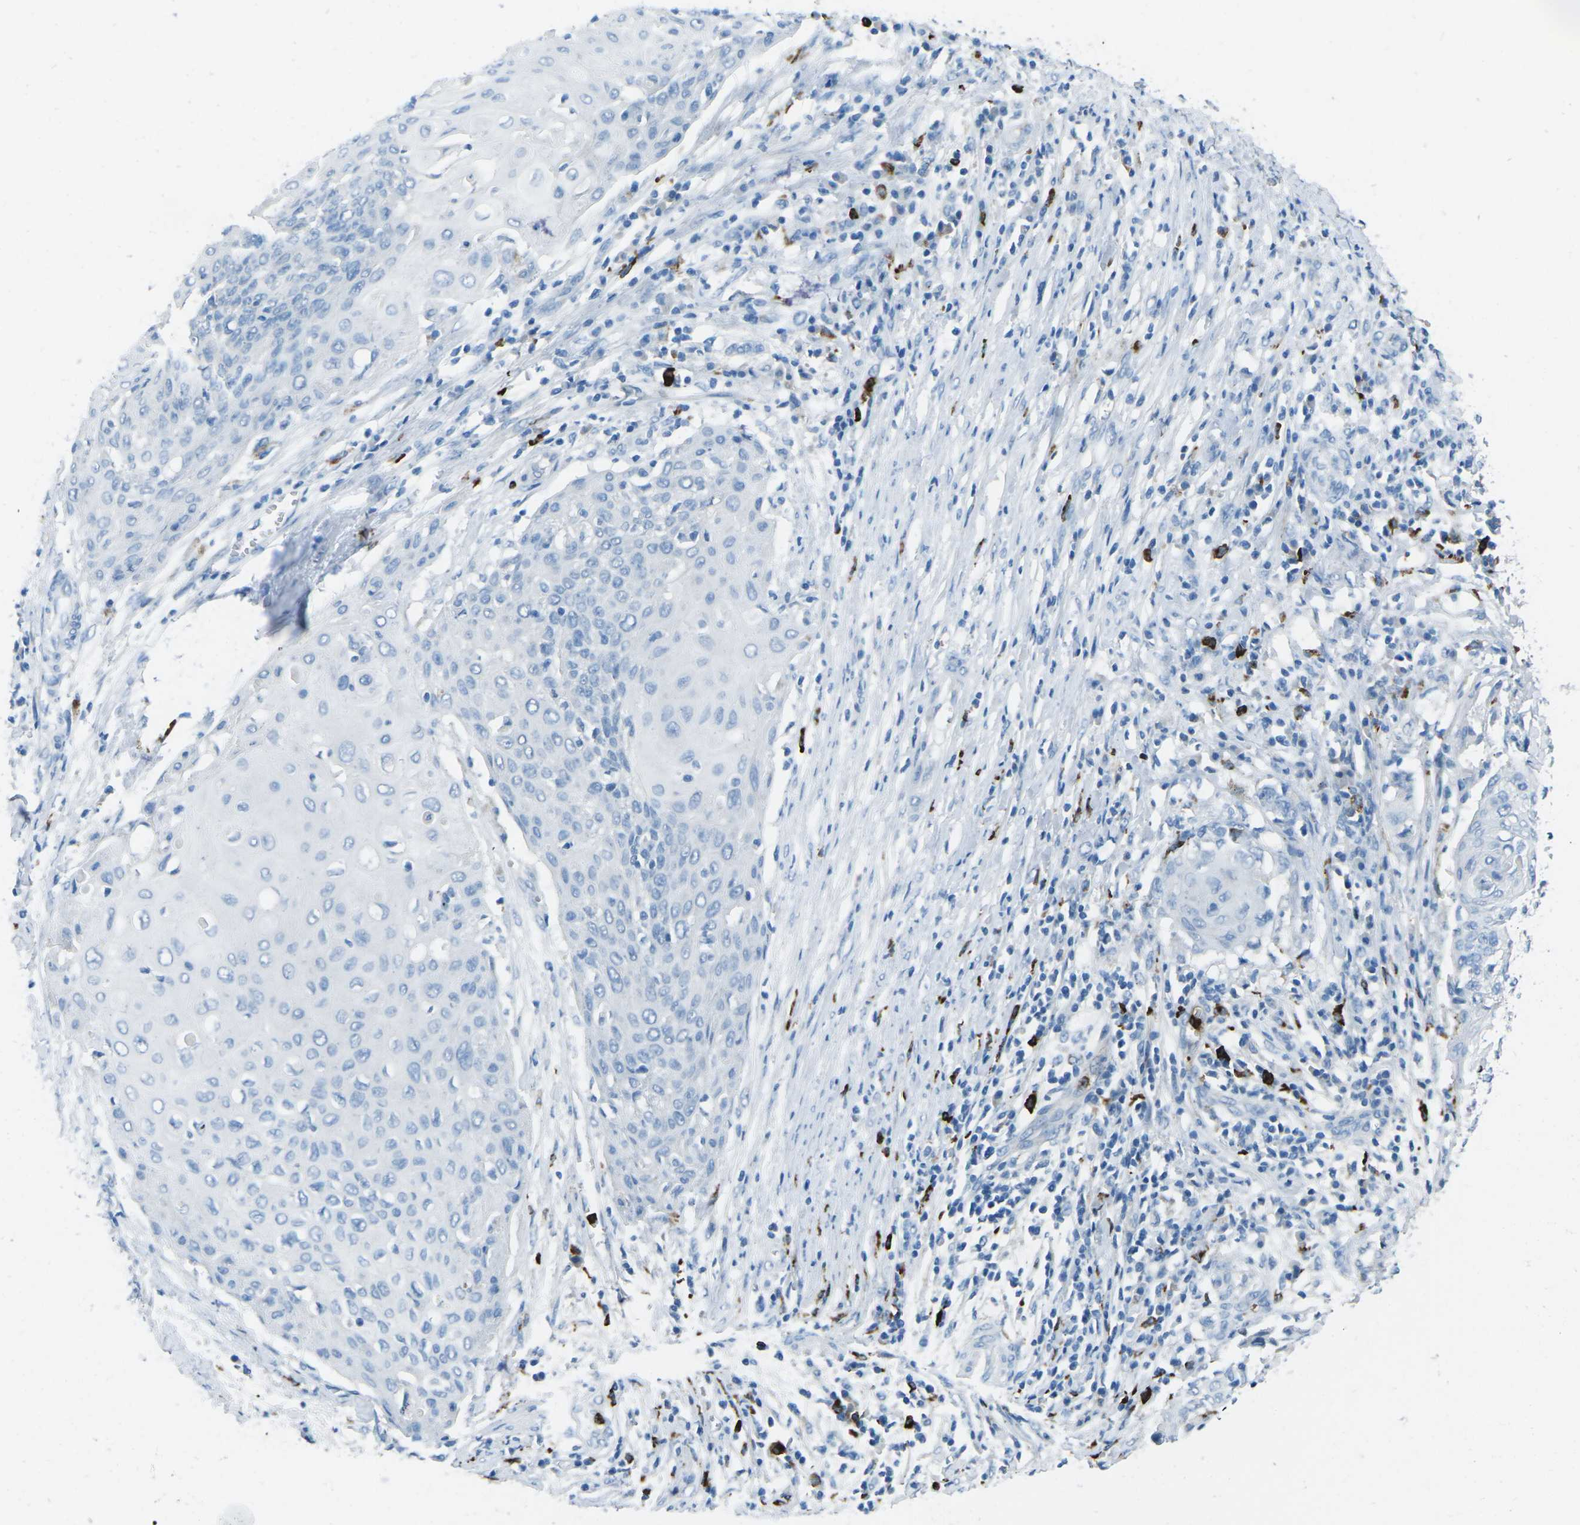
{"staining": {"intensity": "negative", "quantity": "none", "location": "none"}, "tissue": "cervical cancer", "cell_type": "Tumor cells", "image_type": "cancer", "snomed": [{"axis": "morphology", "description": "Squamous cell carcinoma, NOS"}, {"axis": "topography", "description": "Cervix"}], "caption": "An immunohistochemistry image of squamous cell carcinoma (cervical) is shown. There is no staining in tumor cells of squamous cell carcinoma (cervical).", "gene": "FCN1", "patient": {"sex": "female", "age": 39}}